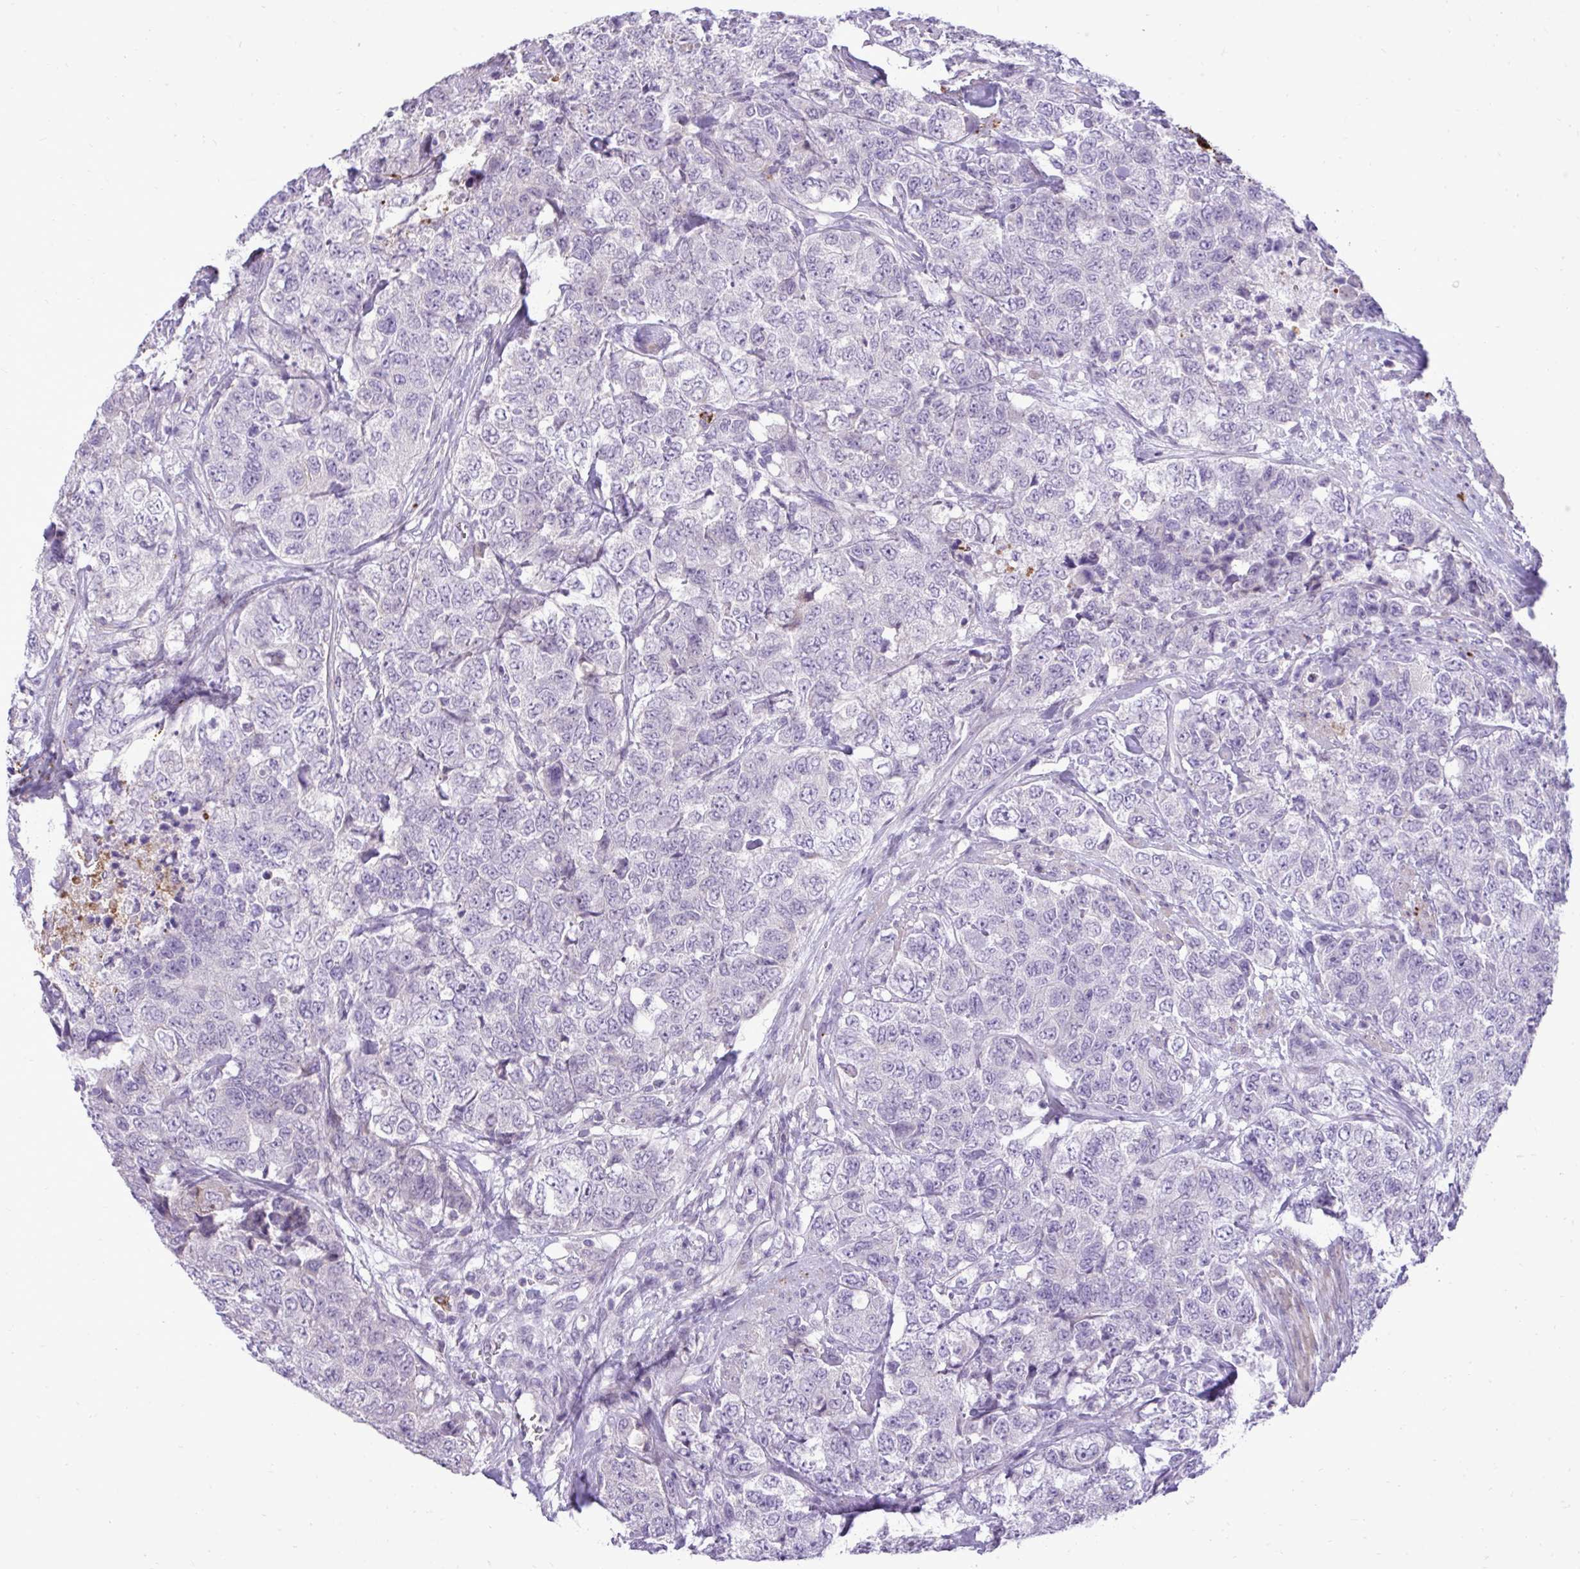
{"staining": {"intensity": "negative", "quantity": "none", "location": "none"}, "tissue": "urothelial cancer", "cell_type": "Tumor cells", "image_type": "cancer", "snomed": [{"axis": "morphology", "description": "Urothelial carcinoma, High grade"}, {"axis": "topography", "description": "Urinary bladder"}], "caption": "High-grade urothelial carcinoma stained for a protein using immunohistochemistry demonstrates no expression tumor cells.", "gene": "SPAG1", "patient": {"sex": "female", "age": 78}}